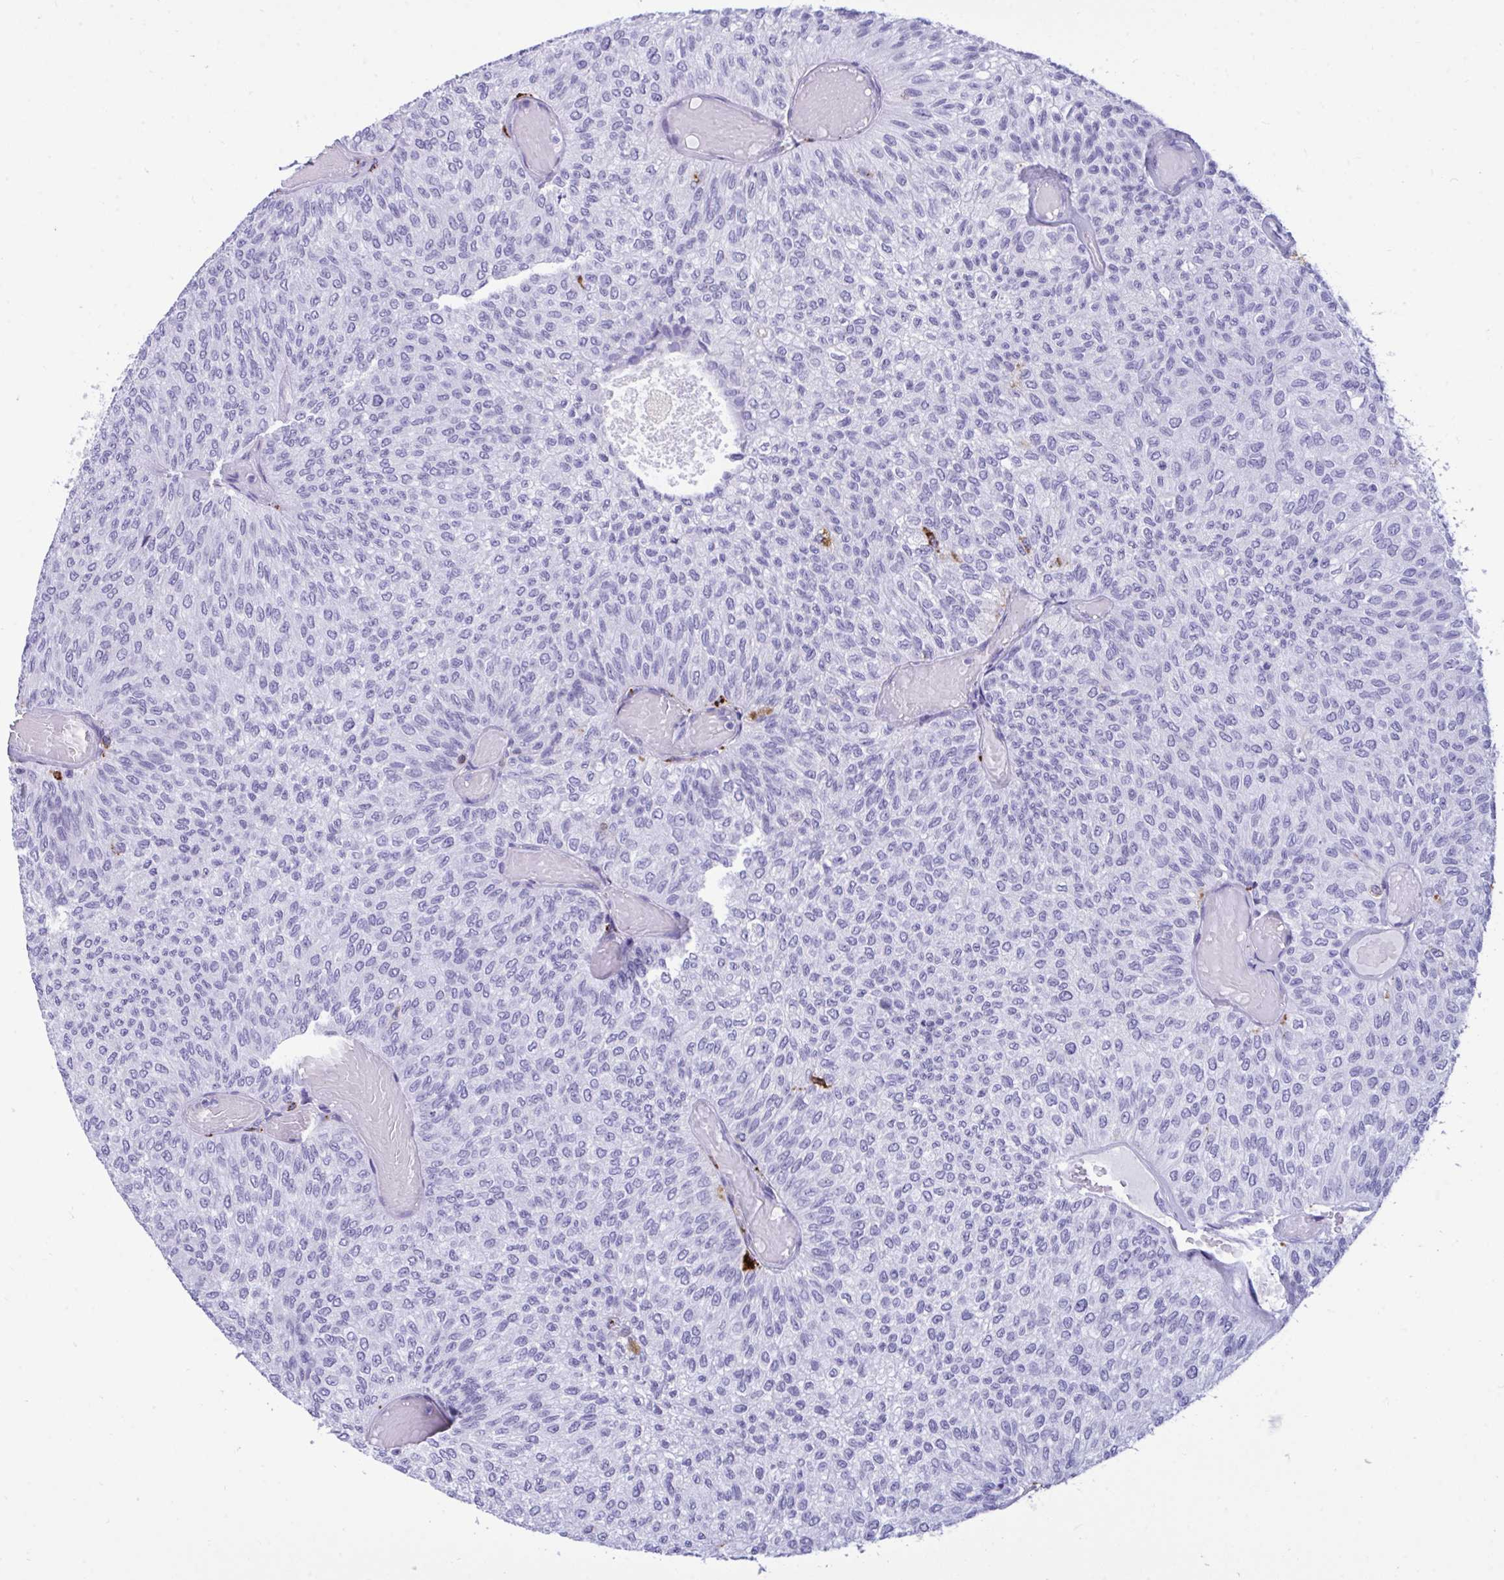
{"staining": {"intensity": "negative", "quantity": "none", "location": "none"}, "tissue": "urothelial cancer", "cell_type": "Tumor cells", "image_type": "cancer", "snomed": [{"axis": "morphology", "description": "Urothelial carcinoma, Low grade"}, {"axis": "topography", "description": "Urinary bladder"}], "caption": "A high-resolution histopathology image shows IHC staining of urothelial carcinoma (low-grade), which shows no significant staining in tumor cells.", "gene": "CPVL", "patient": {"sex": "male", "age": 78}}